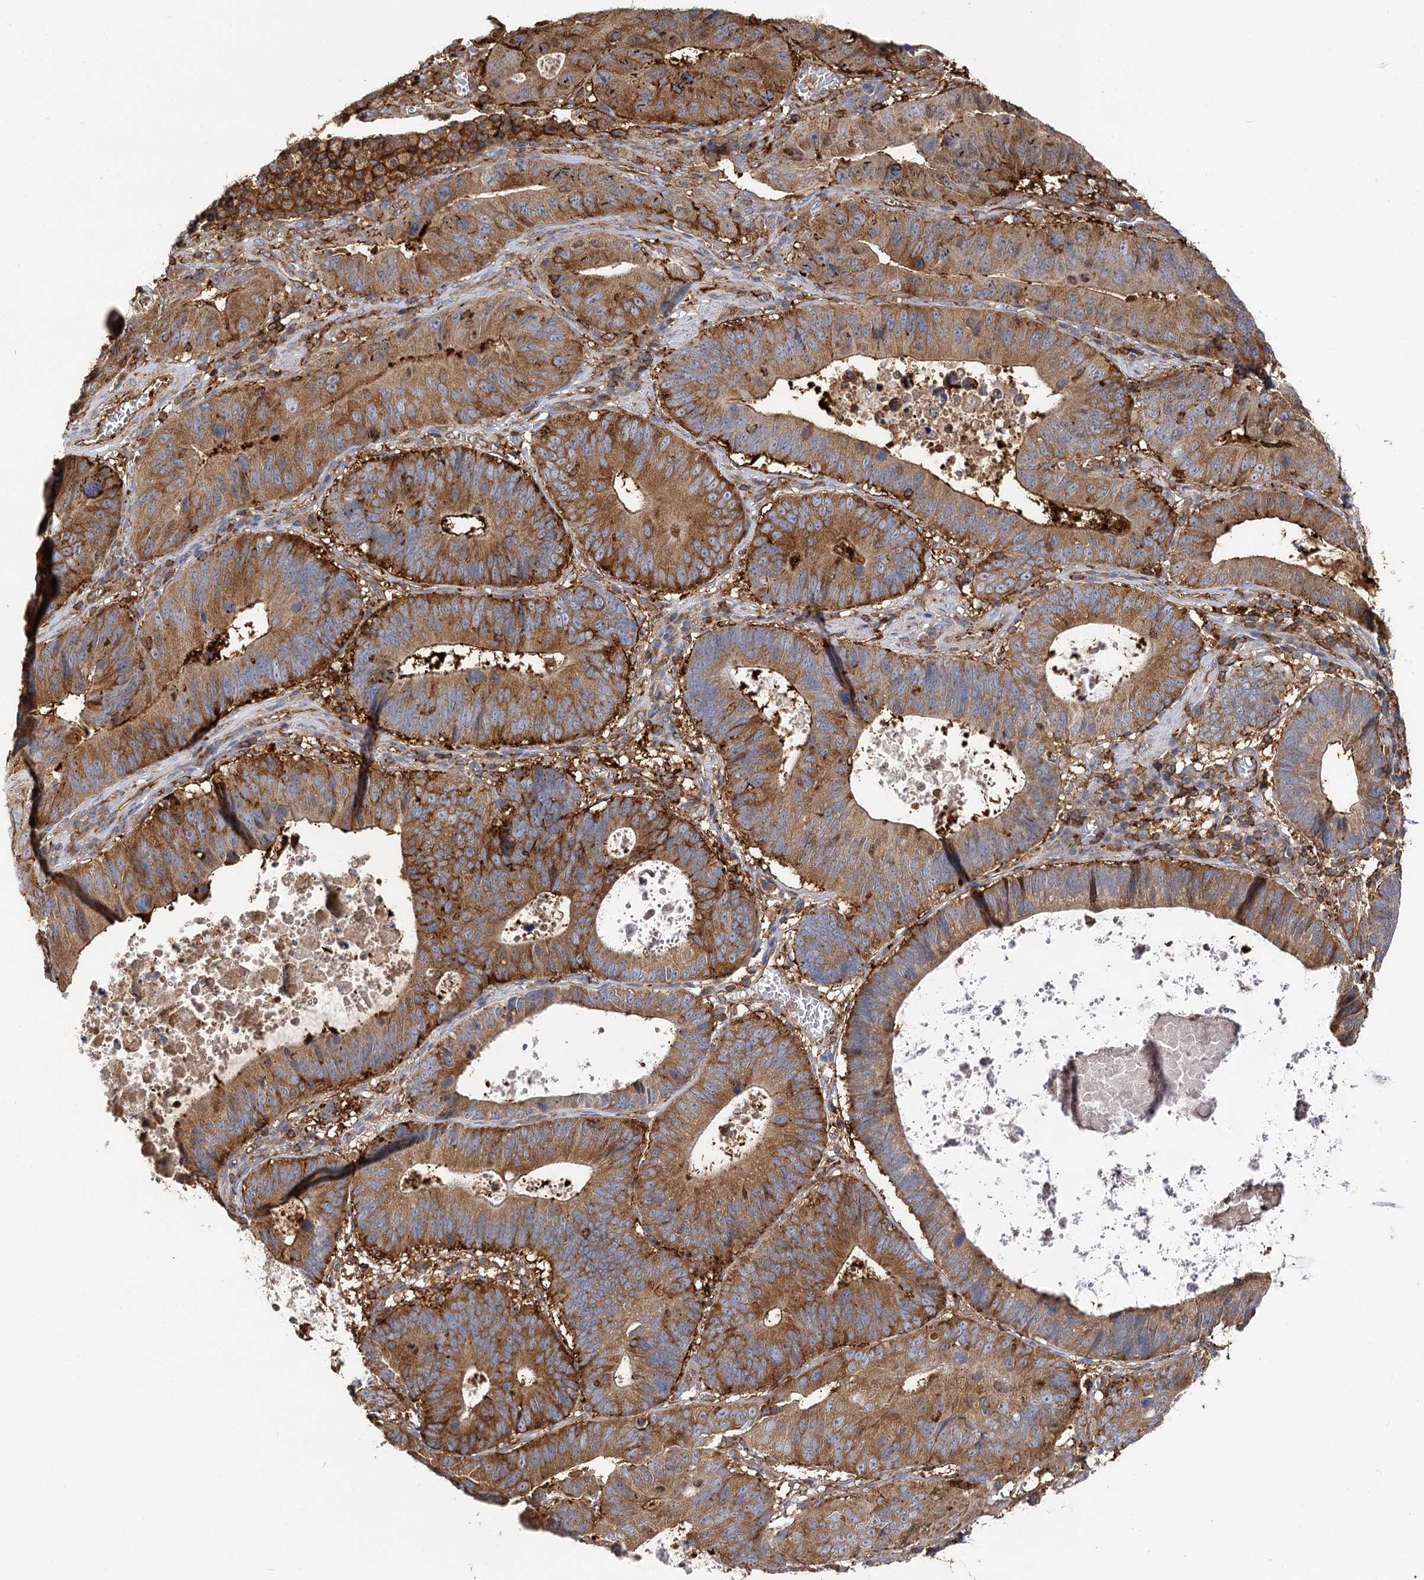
{"staining": {"intensity": "strong", "quantity": ">75%", "location": "cytoplasmic/membranous"}, "tissue": "stomach cancer", "cell_type": "Tumor cells", "image_type": "cancer", "snomed": [{"axis": "morphology", "description": "Adenocarcinoma, NOS"}, {"axis": "topography", "description": "Stomach"}], "caption": "This photomicrograph displays immunohistochemistry (IHC) staining of adenocarcinoma (stomach), with high strong cytoplasmic/membranous positivity in approximately >75% of tumor cells.", "gene": "SEC24B", "patient": {"sex": "male", "age": 59}}